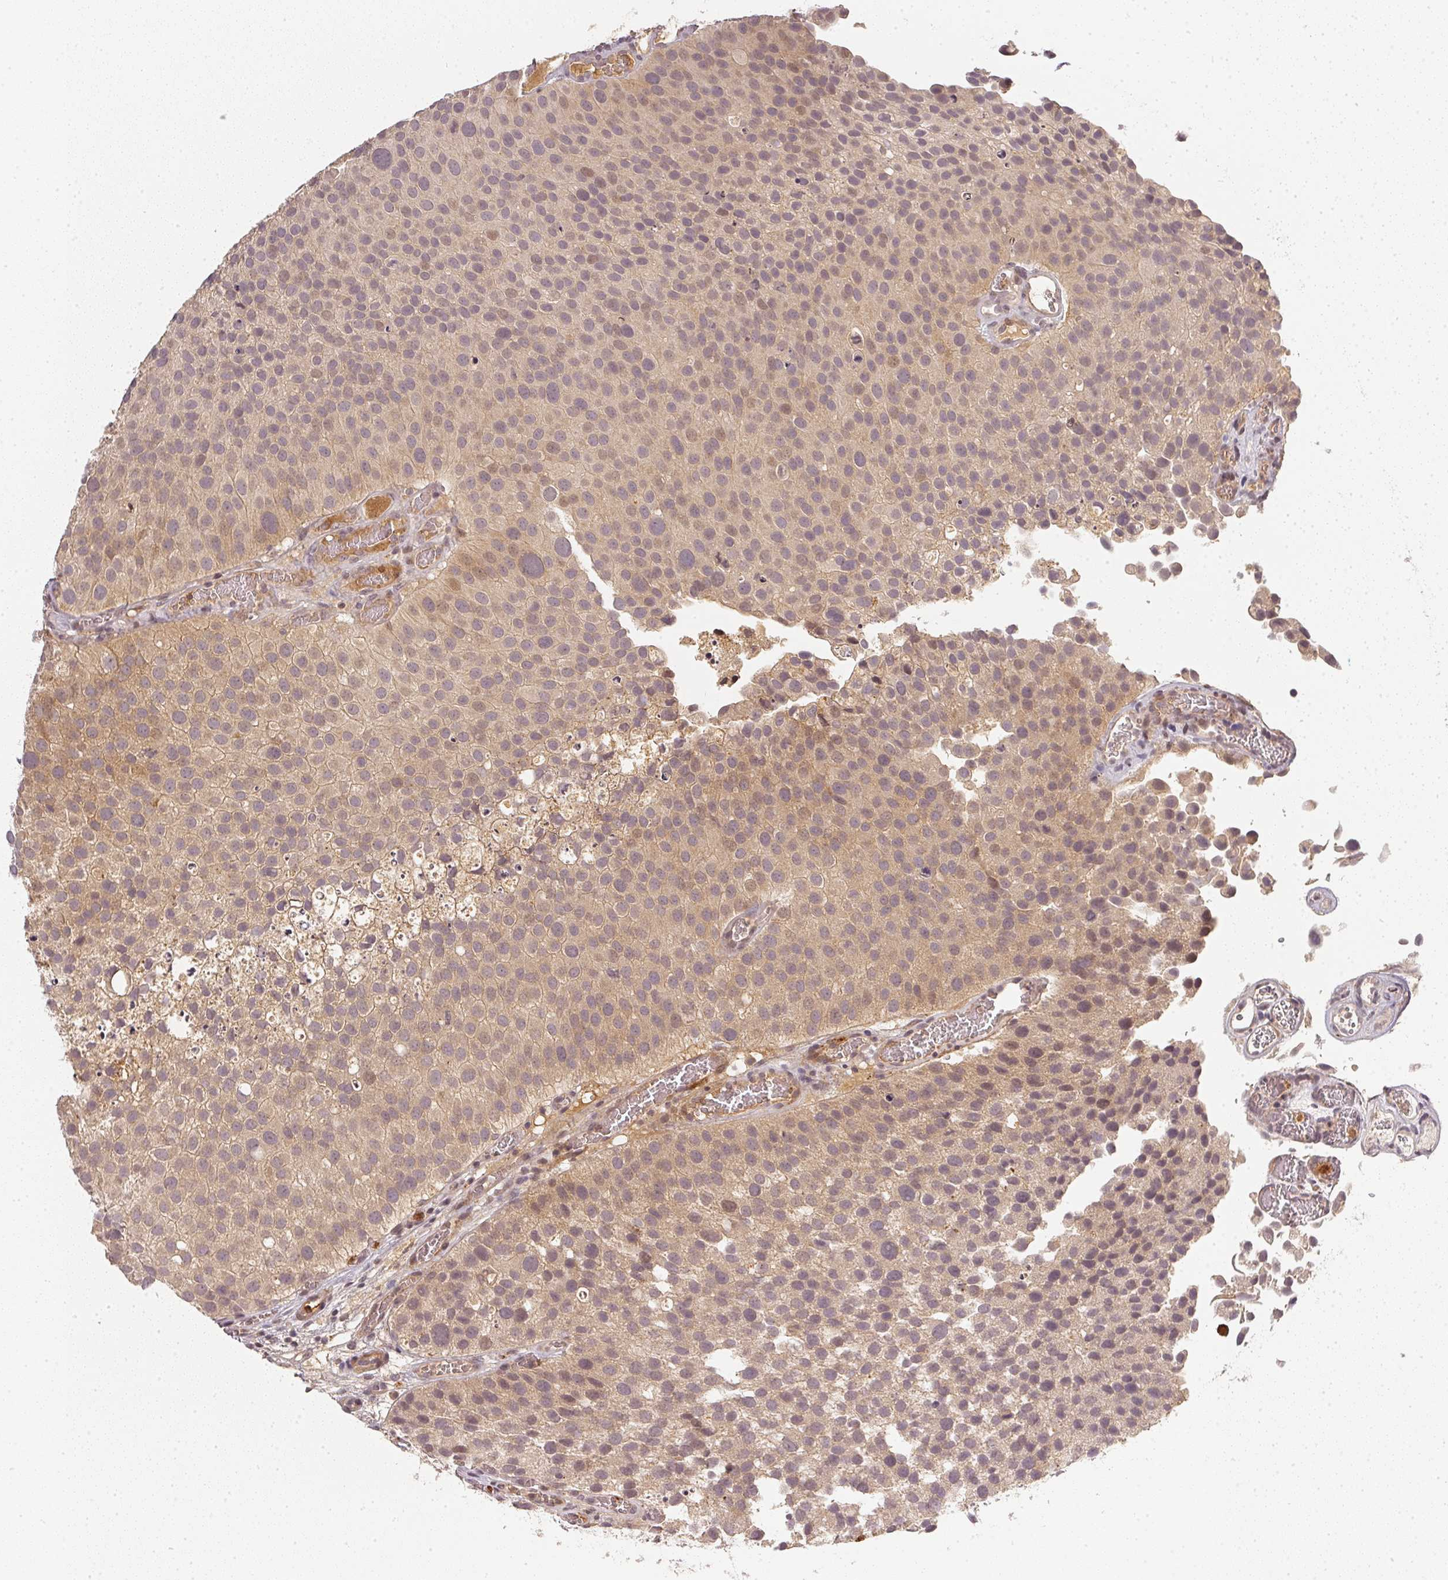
{"staining": {"intensity": "negative", "quantity": "none", "location": "none"}, "tissue": "urothelial cancer", "cell_type": "Tumor cells", "image_type": "cancer", "snomed": [{"axis": "morphology", "description": "Urothelial carcinoma, Low grade"}, {"axis": "topography", "description": "Urinary bladder"}], "caption": "Low-grade urothelial carcinoma stained for a protein using immunohistochemistry exhibits no positivity tumor cells.", "gene": "SERPINE1", "patient": {"sex": "female", "age": 69}}